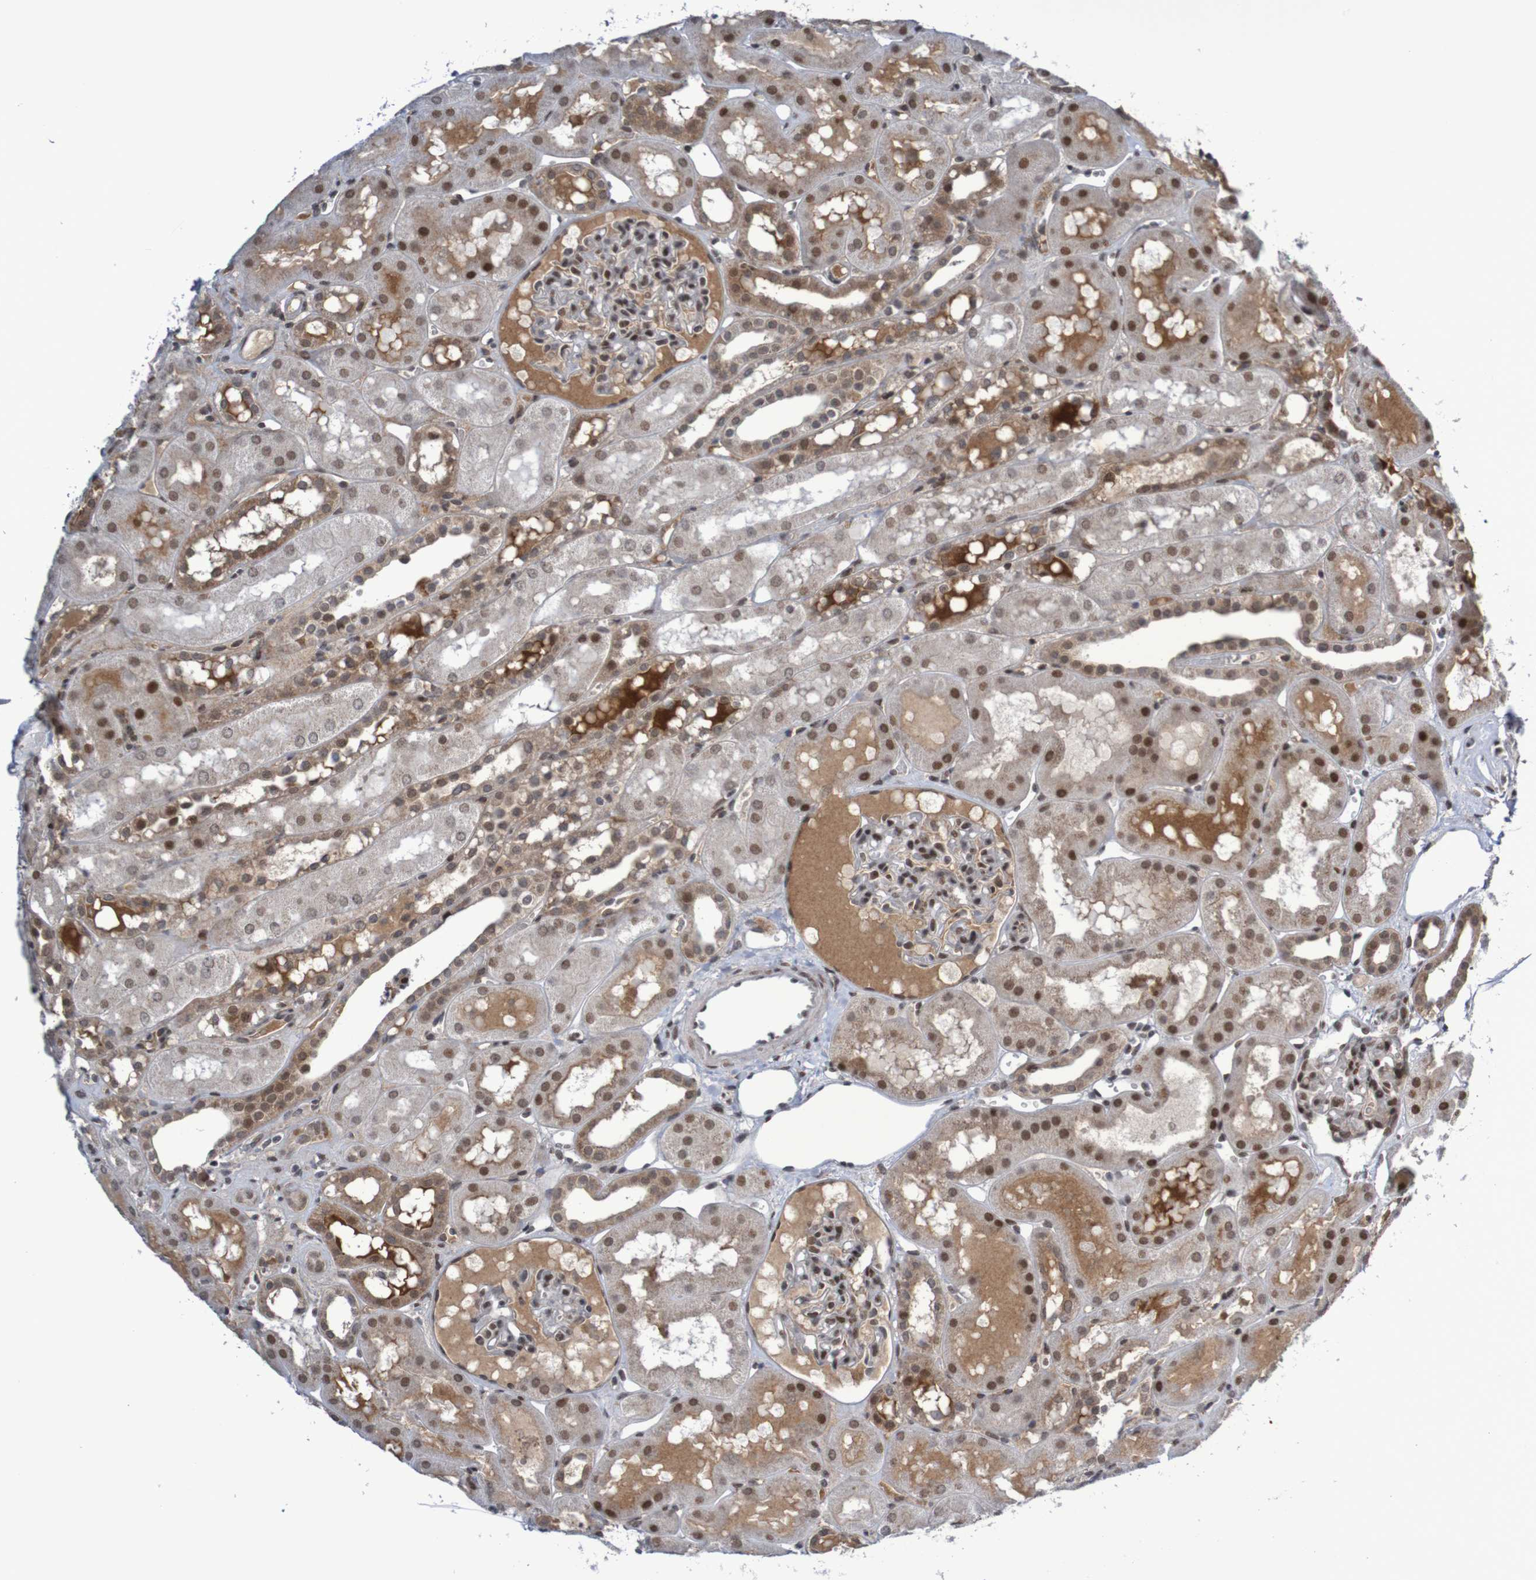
{"staining": {"intensity": "moderate", "quantity": ">75%", "location": "nuclear"}, "tissue": "kidney", "cell_type": "Cells in glomeruli", "image_type": "normal", "snomed": [{"axis": "morphology", "description": "Normal tissue, NOS"}, {"axis": "topography", "description": "Kidney"}, {"axis": "topography", "description": "Urinary bladder"}], "caption": "Immunohistochemical staining of benign kidney reveals moderate nuclear protein positivity in approximately >75% of cells in glomeruli.", "gene": "ITLN1", "patient": {"sex": "male", "age": 16}}